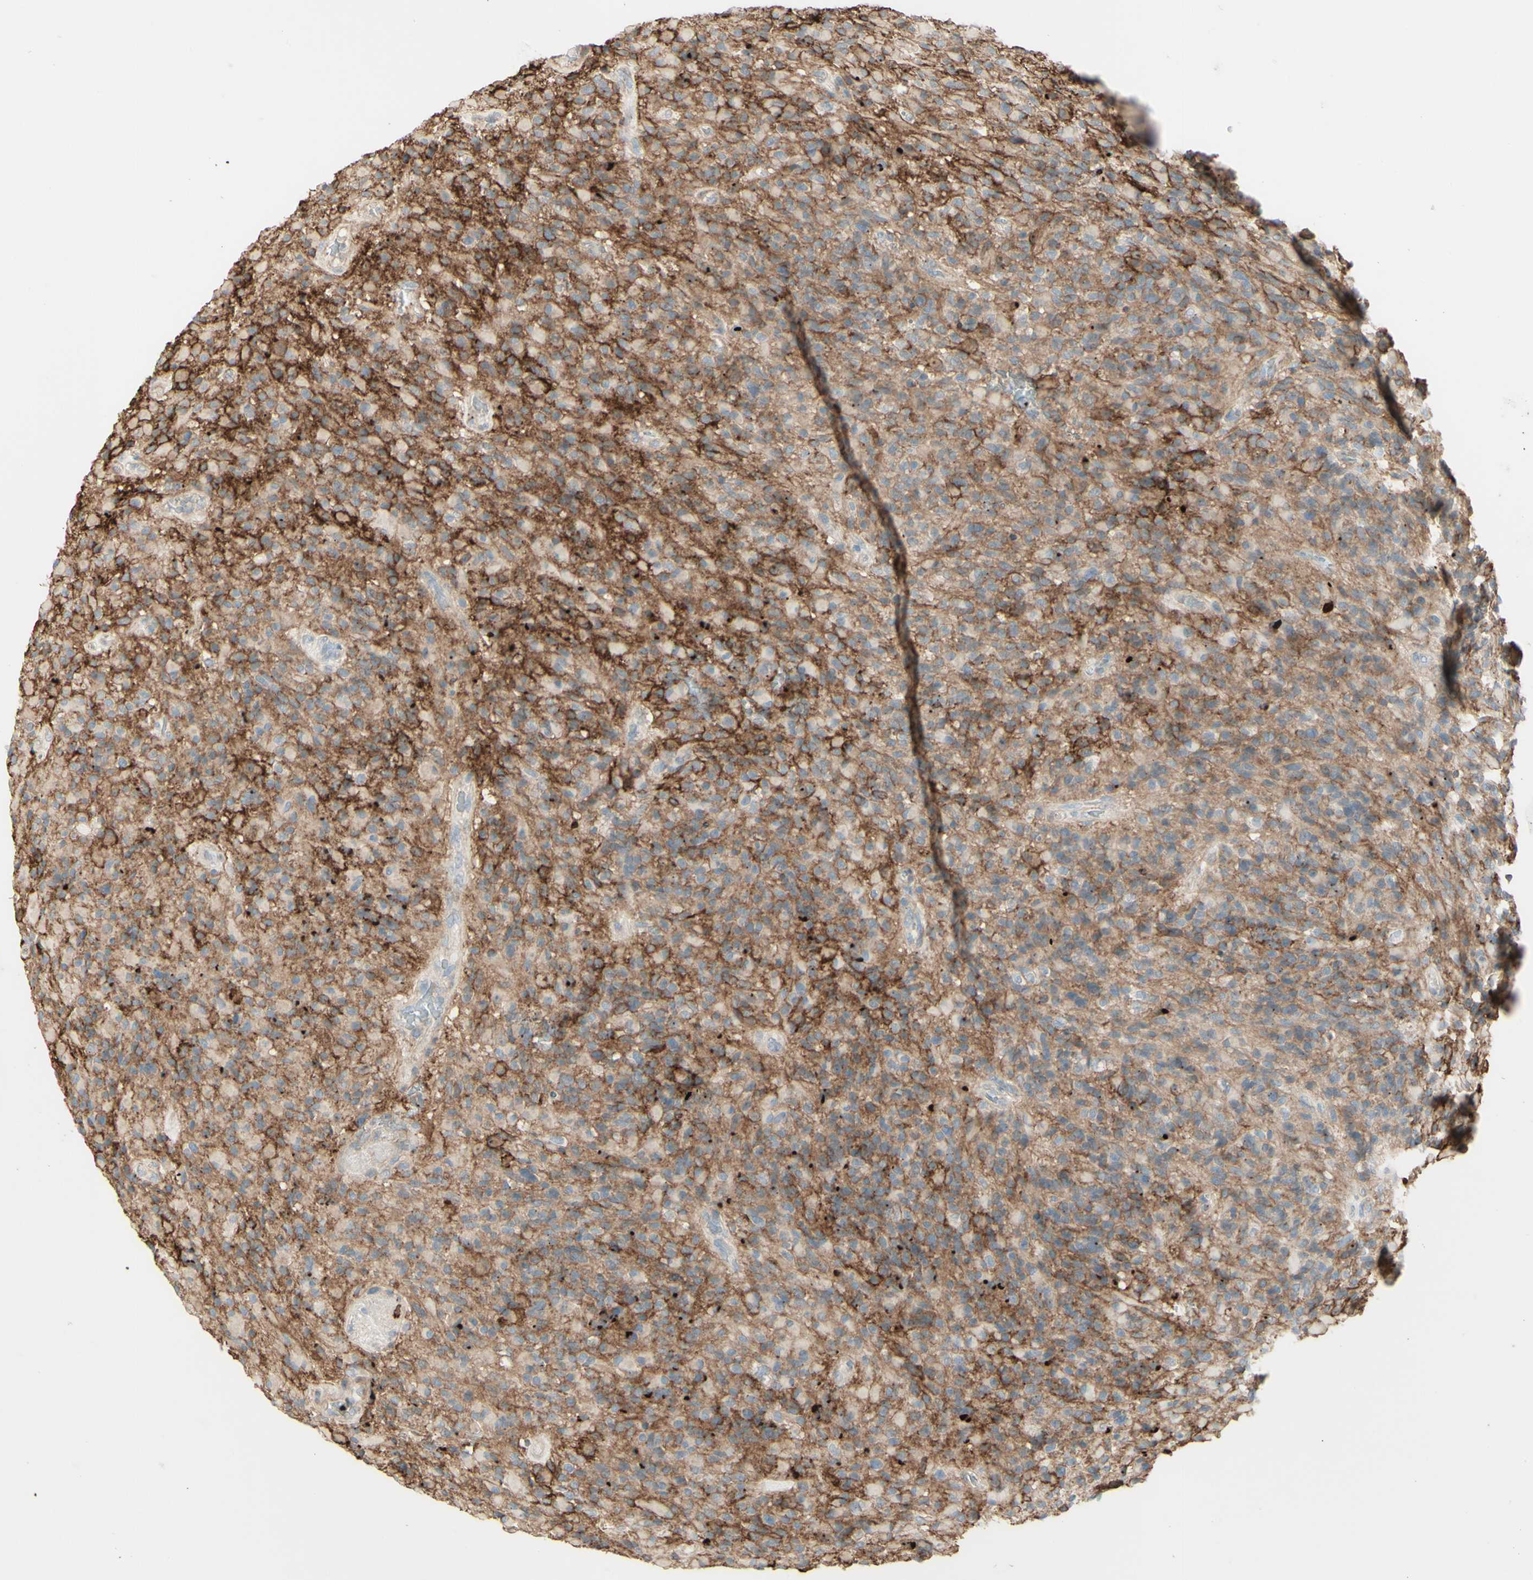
{"staining": {"intensity": "strong", "quantity": "<25%", "location": "cytoplasmic/membranous"}, "tissue": "glioma", "cell_type": "Tumor cells", "image_type": "cancer", "snomed": [{"axis": "morphology", "description": "Glioma, malignant, High grade"}, {"axis": "topography", "description": "Brain"}], "caption": "Immunohistochemistry (IHC) photomicrograph of neoplastic tissue: malignant glioma (high-grade) stained using immunohistochemistry (IHC) displays medium levels of strong protein expression localized specifically in the cytoplasmic/membranous of tumor cells, appearing as a cytoplasmic/membranous brown color.", "gene": "RNF149", "patient": {"sex": "male", "age": 71}}